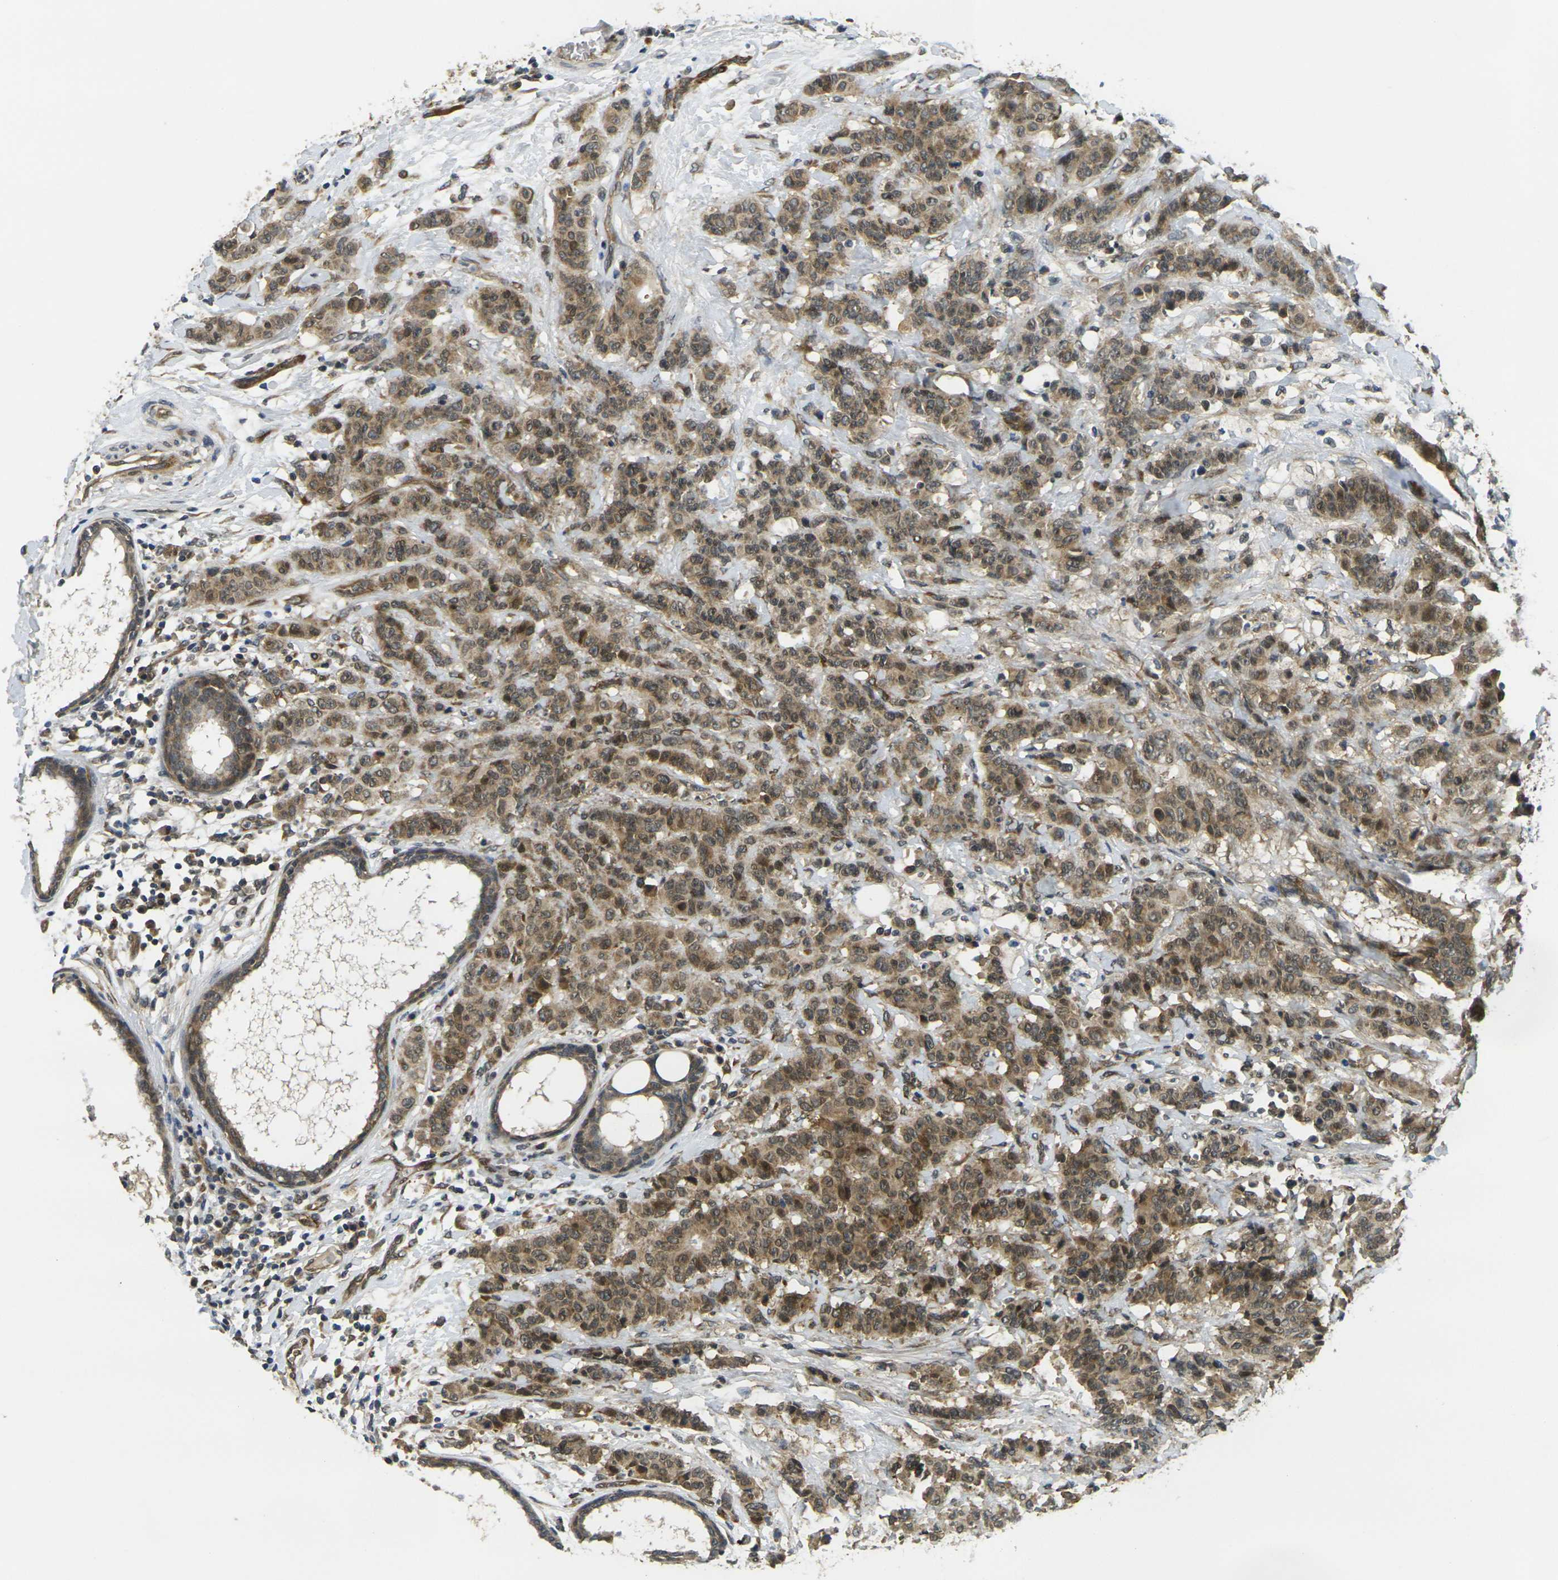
{"staining": {"intensity": "moderate", "quantity": ">75%", "location": "cytoplasmic/membranous"}, "tissue": "breast cancer", "cell_type": "Tumor cells", "image_type": "cancer", "snomed": [{"axis": "morphology", "description": "Duct carcinoma"}, {"axis": "topography", "description": "Breast"}], "caption": "Immunohistochemistry (IHC) of human breast cancer demonstrates medium levels of moderate cytoplasmic/membranous positivity in about >75% of tumor cells.", "gene": "FUT11", "patient": {"sex": "female", "age": 40}}